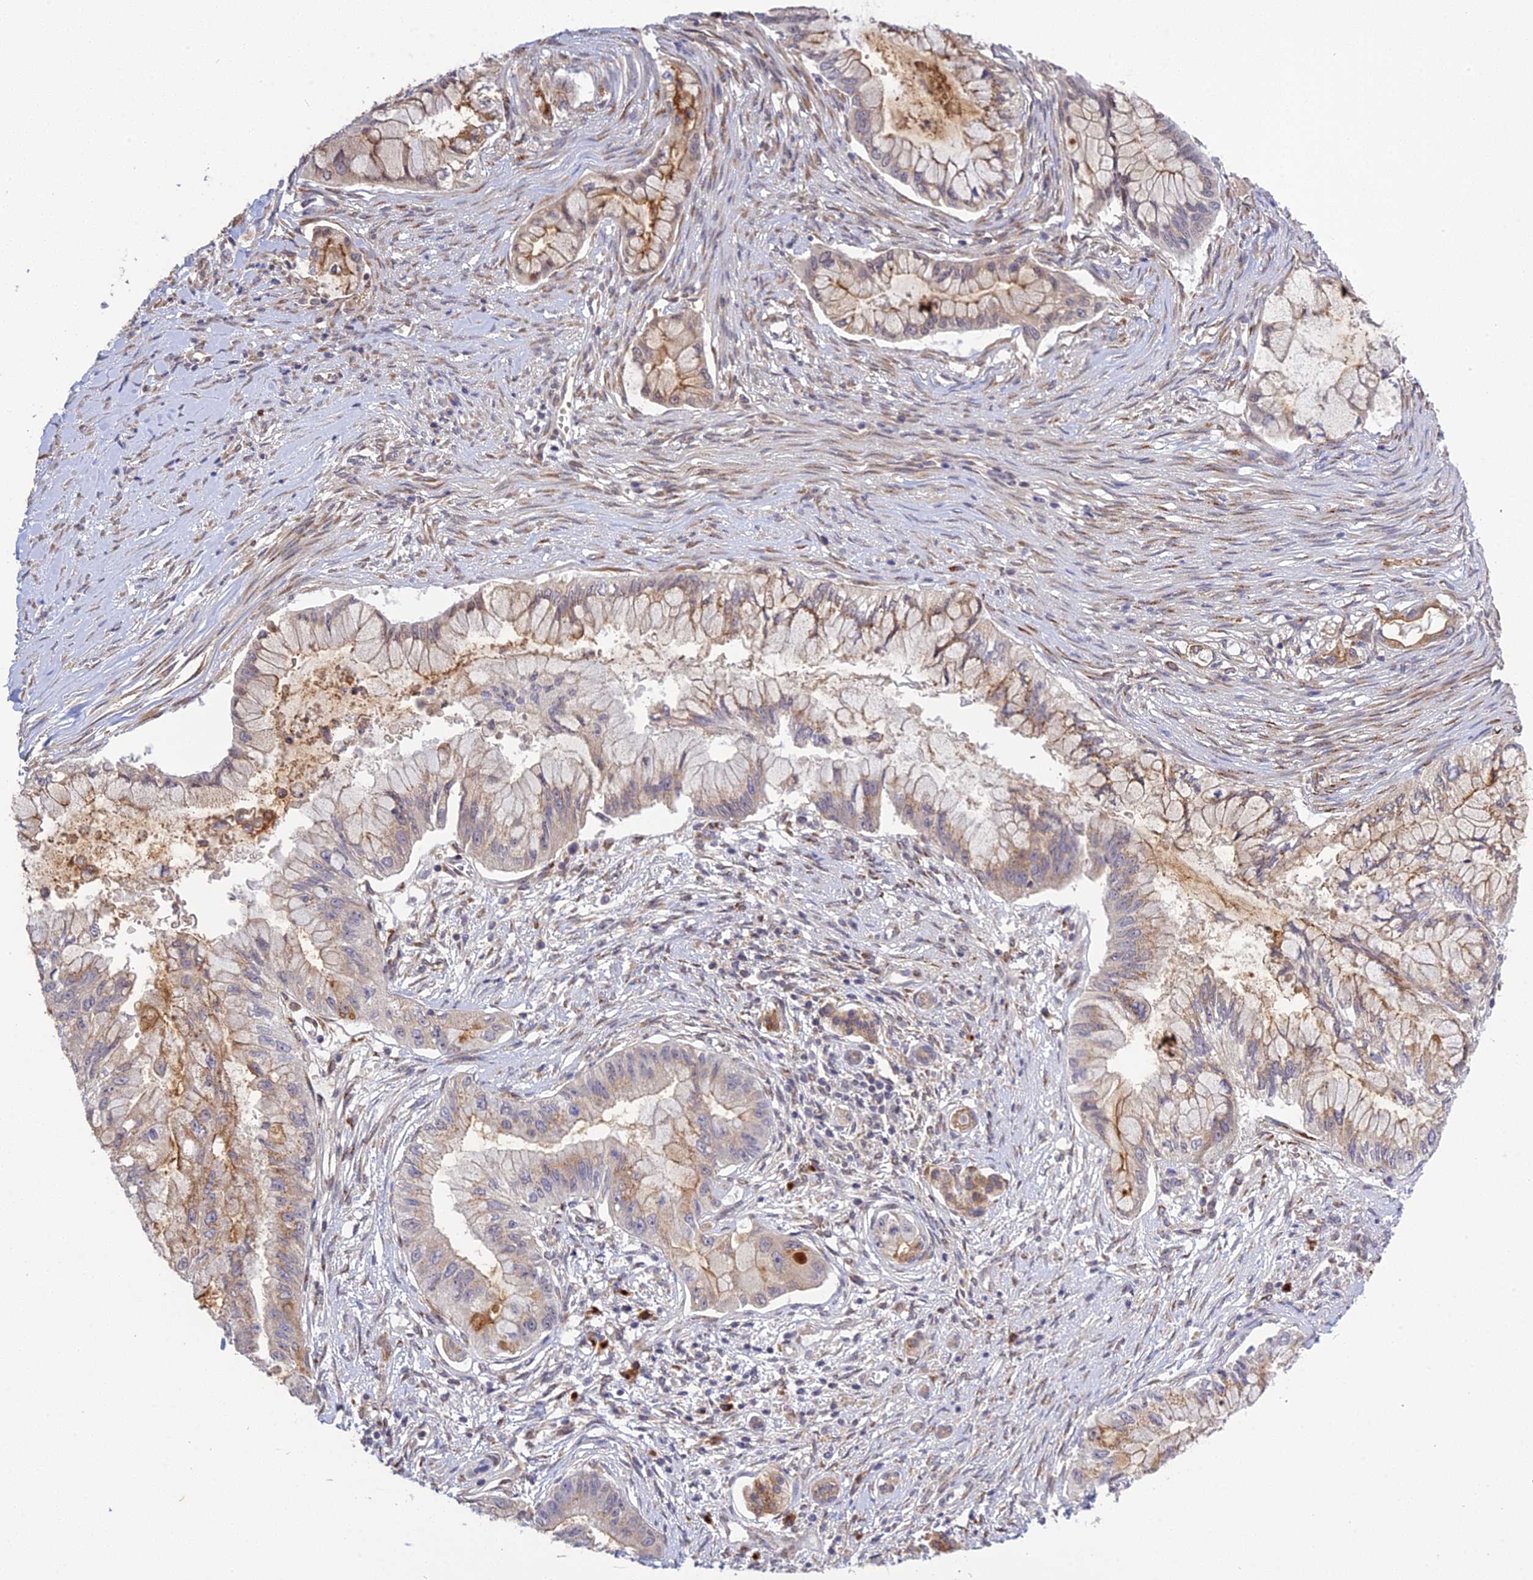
{"staining": {"intensity": "moderate", "quantity": "<25%", "location": "cytoplasmic/membranous"}, "tissue": "pancreatic cancer", "cell_type": "Tumor cells", "image_type": "cancer", "snomed": [{"axis": "morphology", "description": "Adenocarcinoma, NOS"}, {"axis": "topography", "description": "Pancreas"}], "caption": "Immunohistochemical staining of adenocarcinoma (pancreatic) shows low levels of moderate cytoplasmic/membranous protein positivity in about <25% of tumor cells. The staining was performed using DAB (3,3'-diaminobenzidine) to visualize the protein expression in brown, while the nuclei were stained in blue with hematoxylin (Magnification: 20x).", "gene": "SNX17", "patient": {"sex": "male", "age": 48}}